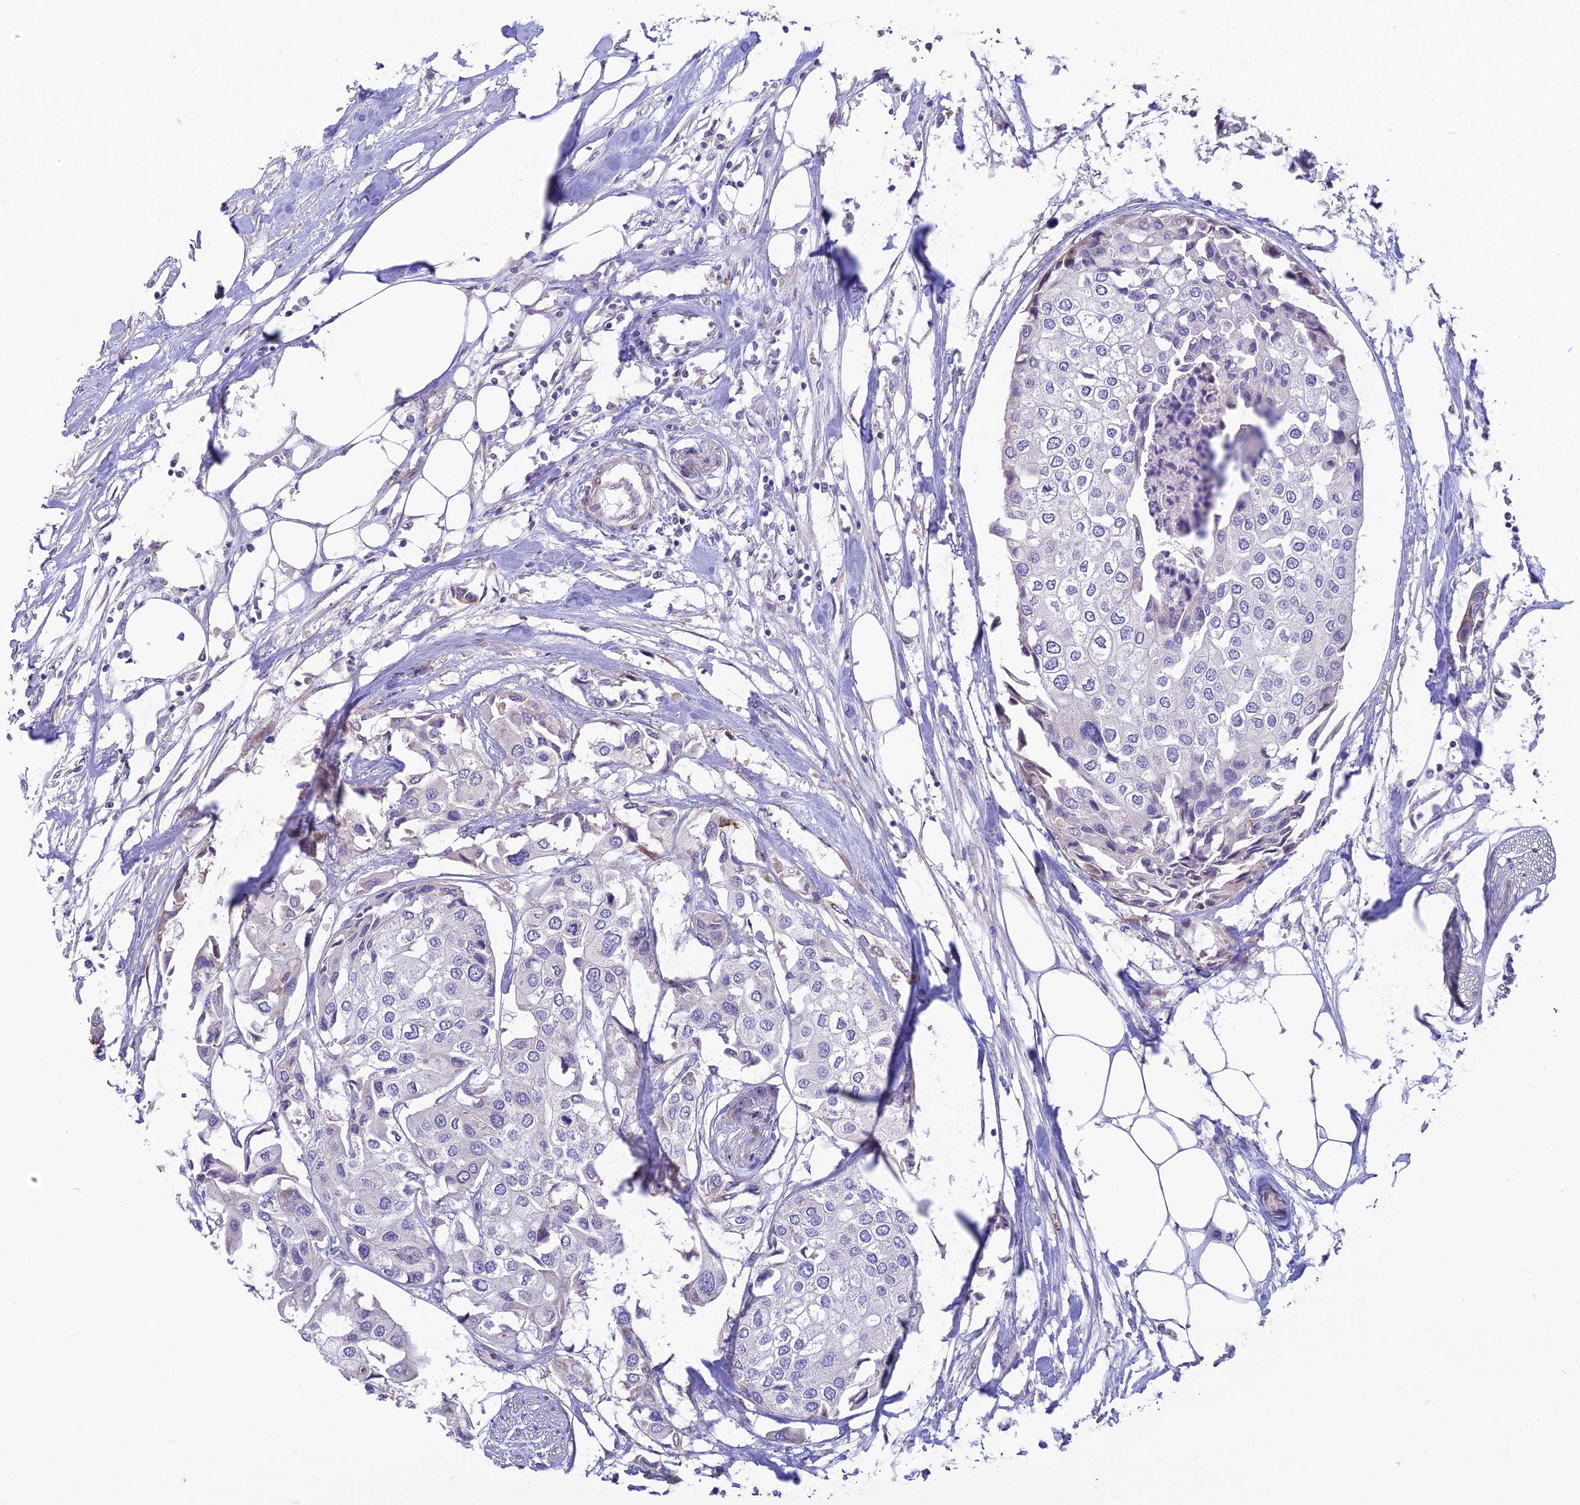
{"staining": {"intensity": "negative", "quantity": "none", "location": "none"}, "tissue": "urothelial cancer", "cell_type": "Tumor cells", "image_type": "cancer", "snomed": [{"axis": "morphology", "description": "Urothelial carcinoma, High grade"}, {"axis": "topography", "description": "Urinary bladder"}], "caption": "High power microscopy photomicrograph of an IHC image of urothelial carcinoma (high-grade), revealing no significant staining in tumor cells.", "gene": "FAM186B", "patient": {"sex": "male", "age": 64}}